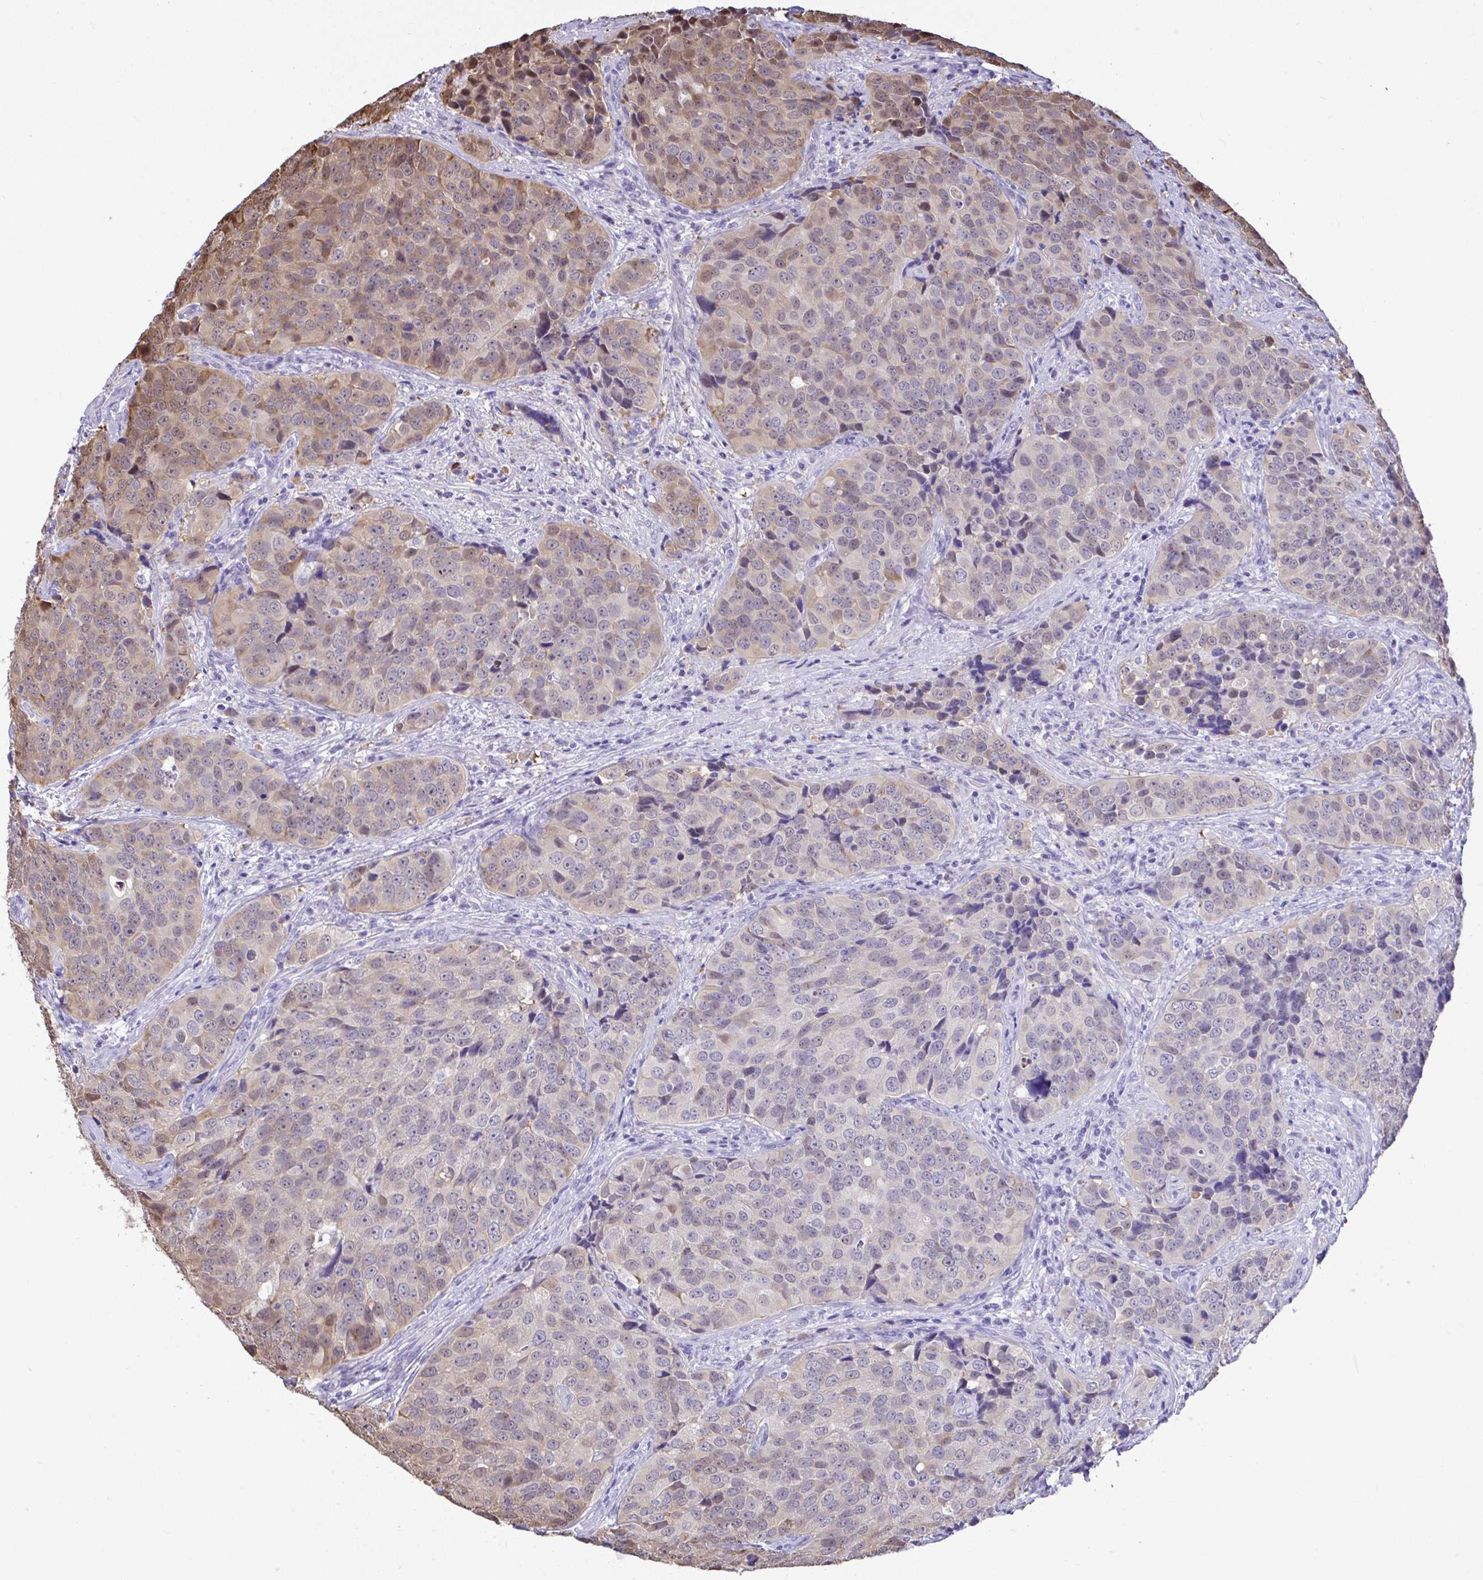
{"staining": {"intensity": "moderate", "quantity": "25%-75%", "location": "cytoplasmic/membranous,nuclear"}, "tissue": "urothelial cancer", "cell_type": "Tumor cells", "image_type": "cancer", "snomed": [{"axis": "morphology", "description": "Urothelial carcinoma, NOS"}, {"axis": "topography", "description": "Urinary bladder"}], "caption": "This is a photomicrograph of immunohistochemistry staining of urothelial cancer, which shows moderate expression in the cytoplasmic/membranous and nuclear of tumor cells.", "gene": "ZNF485", "patient": {"sex": "male", "age": 52}}